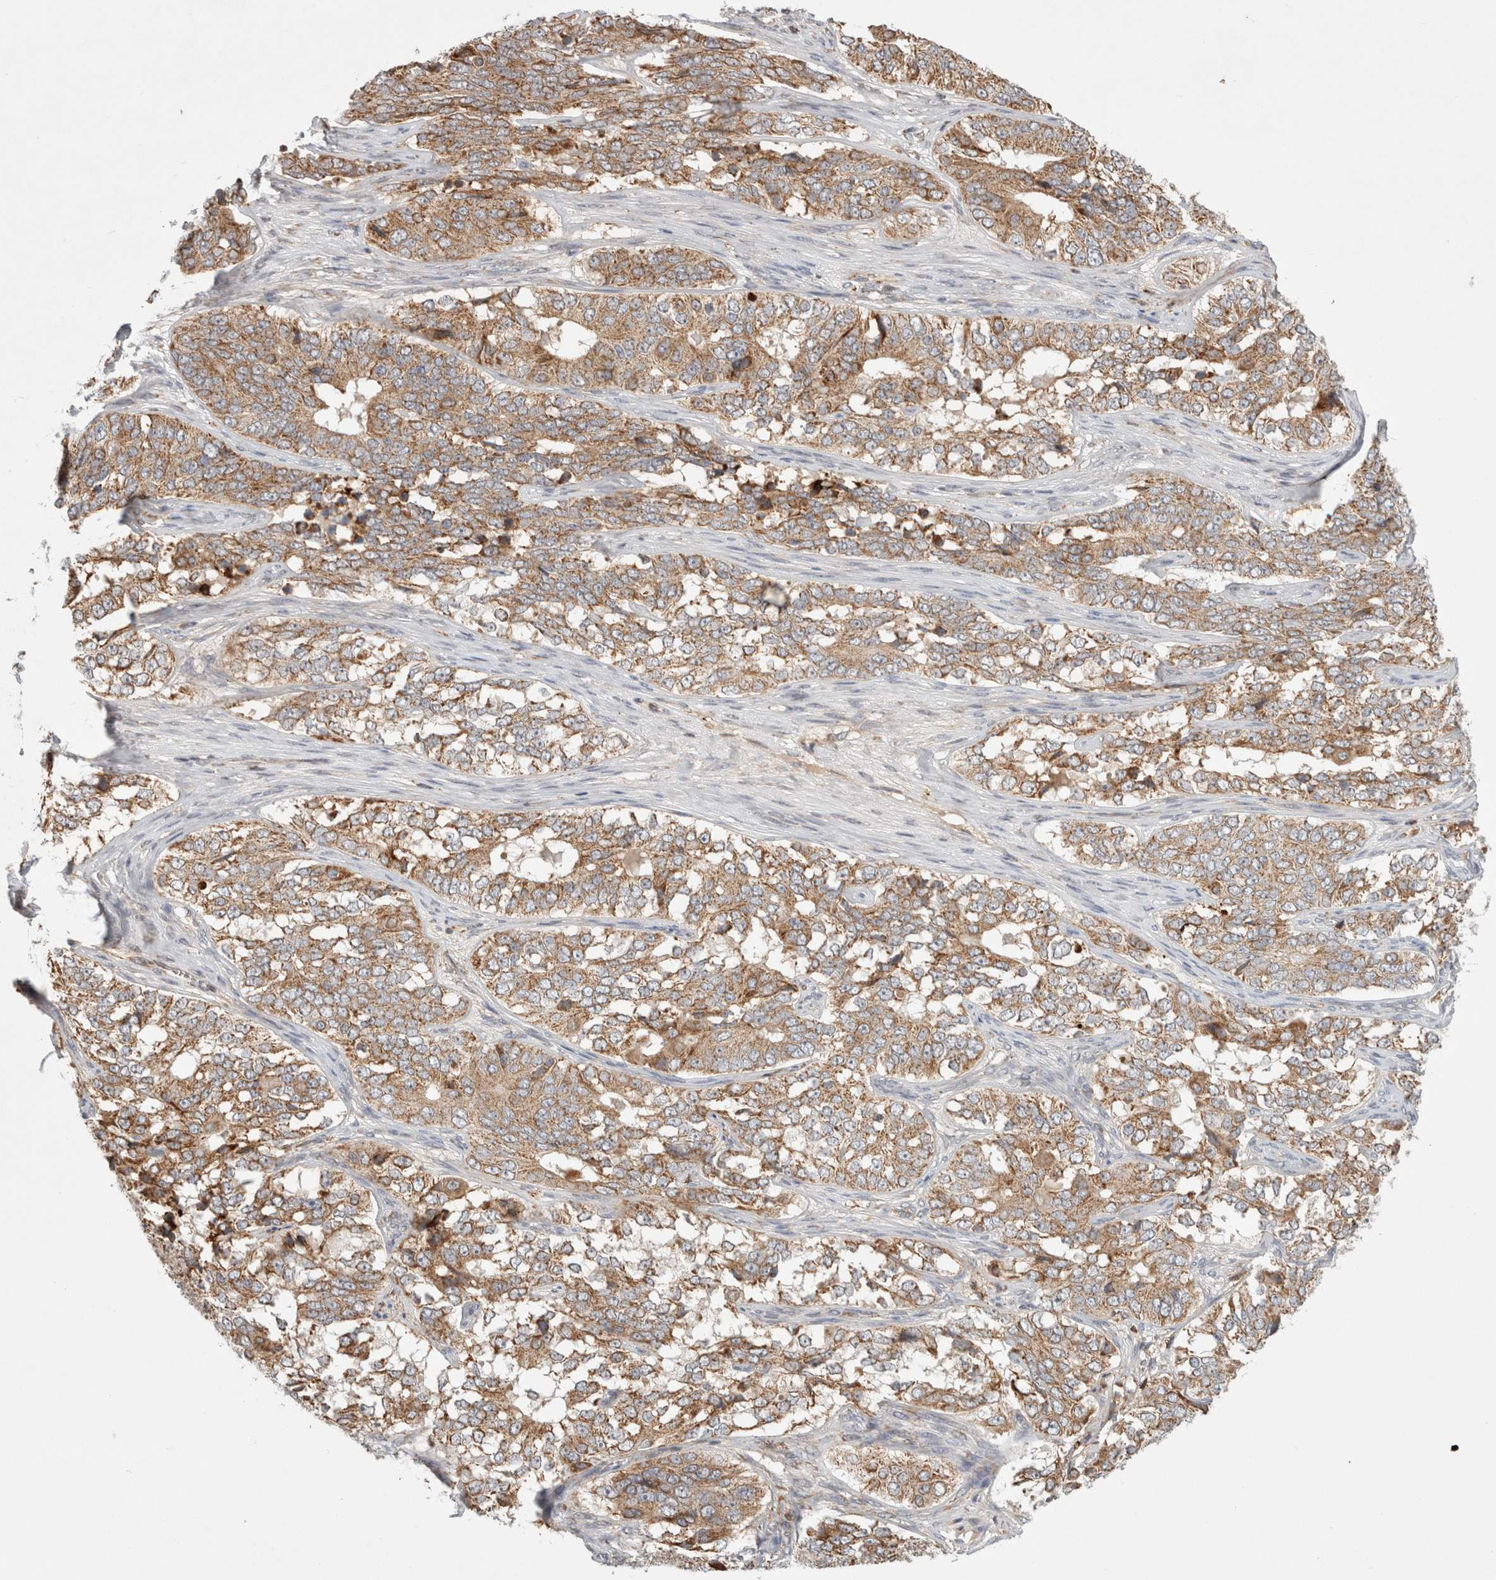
{"staining": {"intensity": "moderate", "quantity": ">75%", "location": "cytoplasmic/membranous"}, "tissue": "ovarian cancer", "cell_type": "Tumor cells", "image_type": "cancer", "snomed": [{"axis": "morphology", "description": "Carcinoma, endometroid"}, {"axis": "topography", "description": "Ovary"}], "caption": "Ovarian endometroid carcinoma stained for a protein displays moderate cytoplasmic/membranous positivity in tumor cells.", "gene": "HROB", "patient": {"sex": "female", "age": 51}}